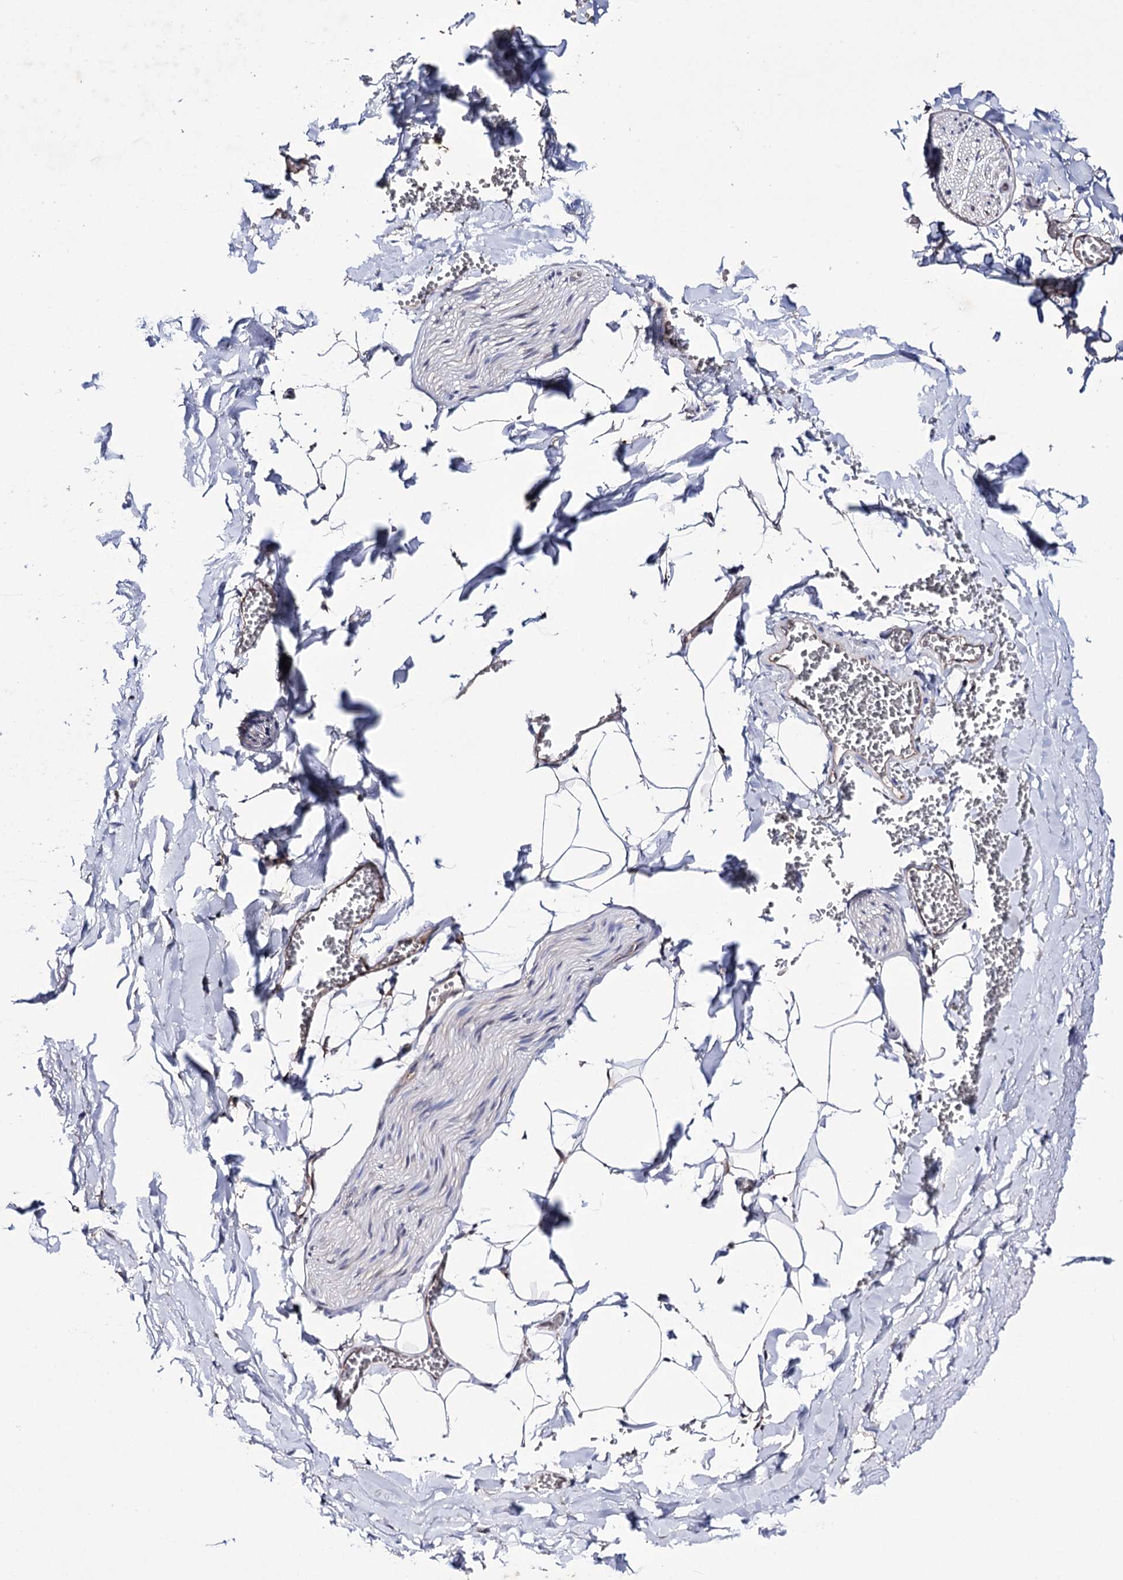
{"staining": {"intensity": "negative", "quantity": "none", "location": "none"}, "tissue": "adipose tissue", "cell_type": "Adipocytes", "image_type": "normal", "snomed": [{"axis": "morphology", "description": "Normal tissue, NOS"}, {"axis": "topography", "description": "Gallbladder"}, {"axis": "topography", "description": "Peripheral nerve tissue"}], "caption": "The histopathology image shows no staining of adipocytes in benign adipose tissue. Nuclei are stained in blue.", "gene": "PTER", "patient": {"sex": "male", "age": 38}}